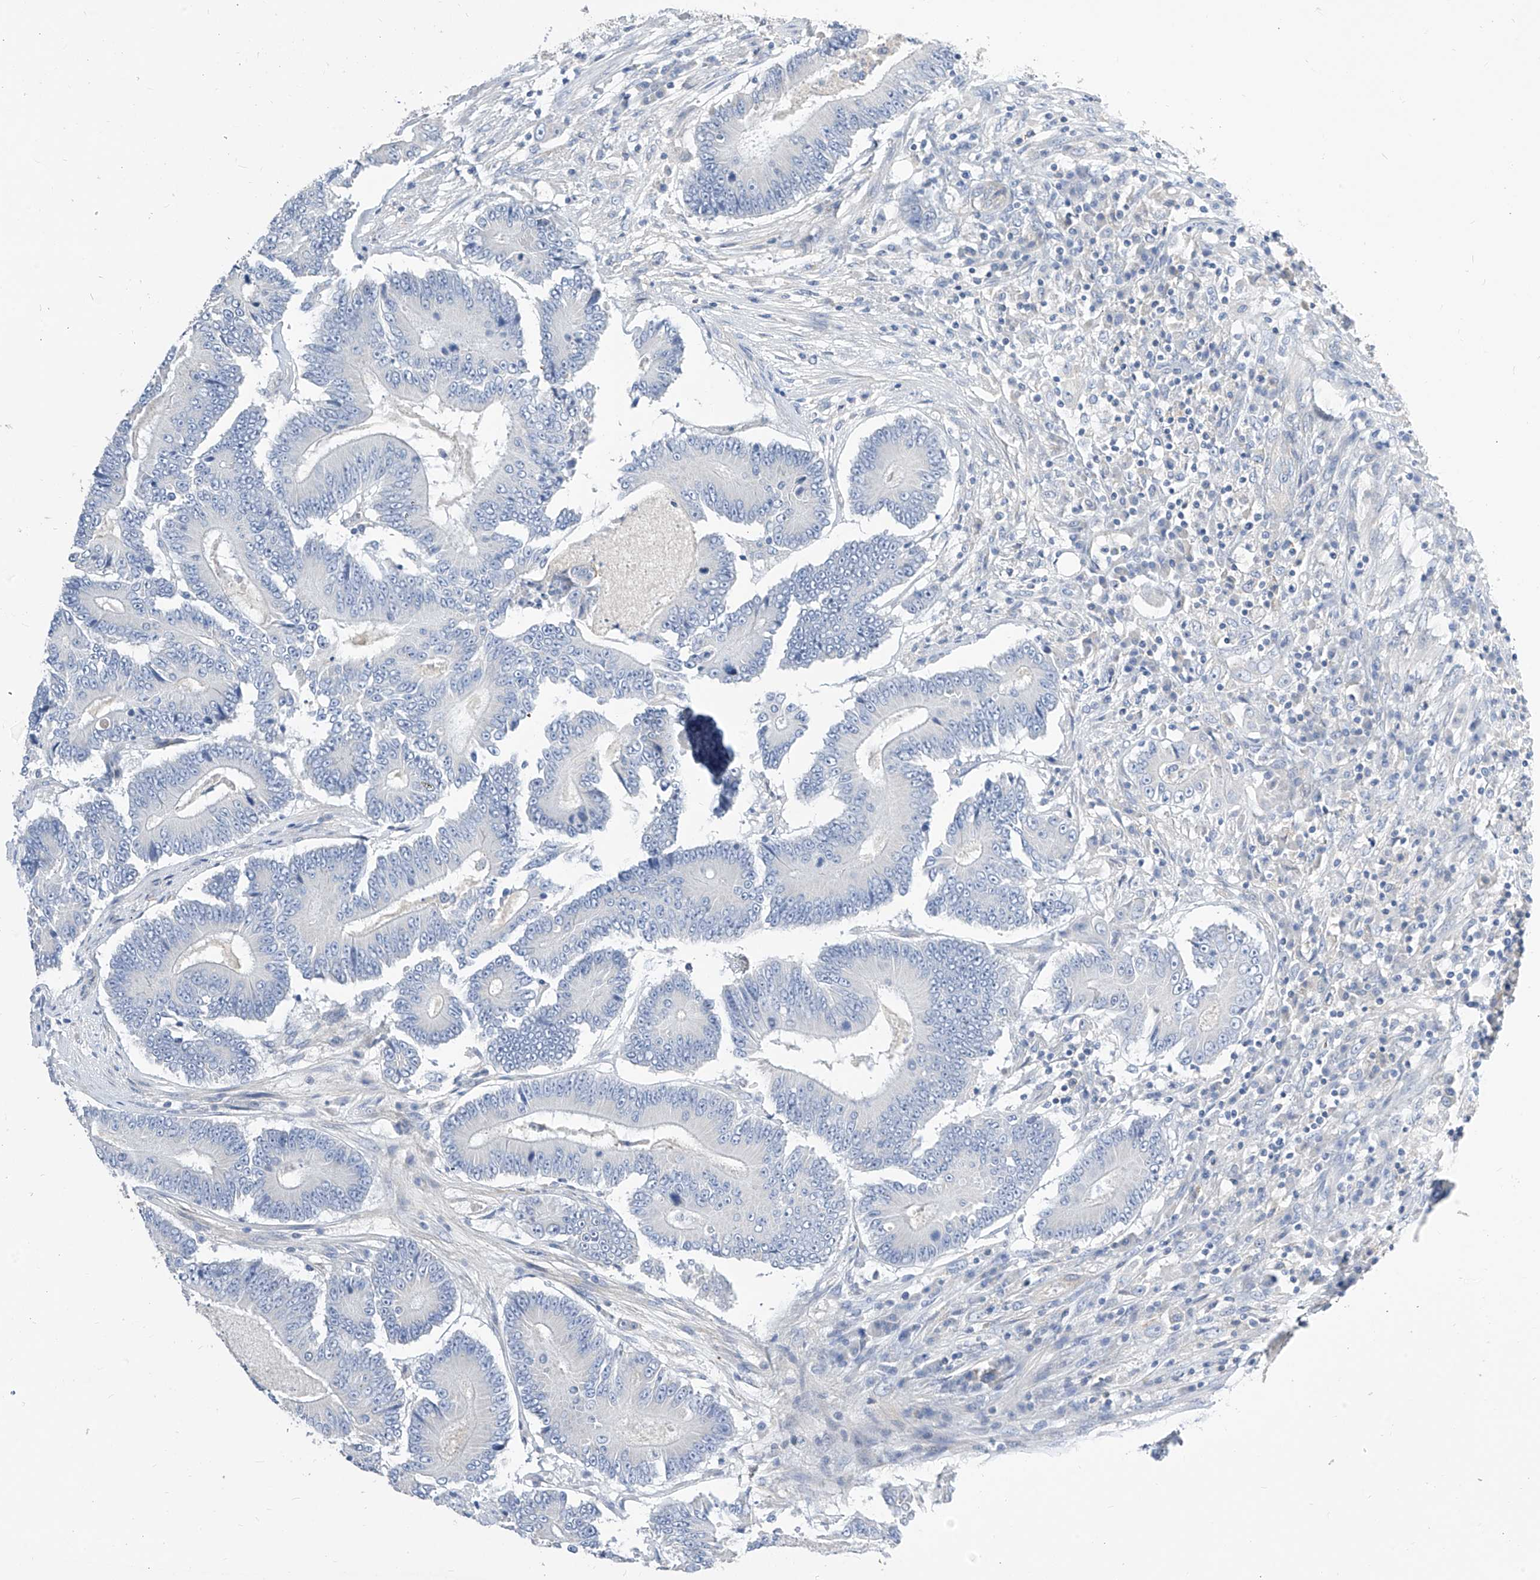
{"staining": {"intensity": "negative", "quantity": "none", "location": "none"}, "tissue": "colorectal cancer", "cell_type": "Tumor cells", "image_type": "cancer", "snomed": [{"axis": "morphology", "description": "Adenocarcinoma, NOS"}, {"axis": "topography", "description": "Colon"}], "caption": "This micrograph is of colorectal adenocarcinoma stained with immunohistochemistry to label a protein in brown with the nuclei are counter-stained blue. There is no positivity in tumor cells.", "gene": "SCGB2A1", "patient": {"sex": "male", "age": 83}}